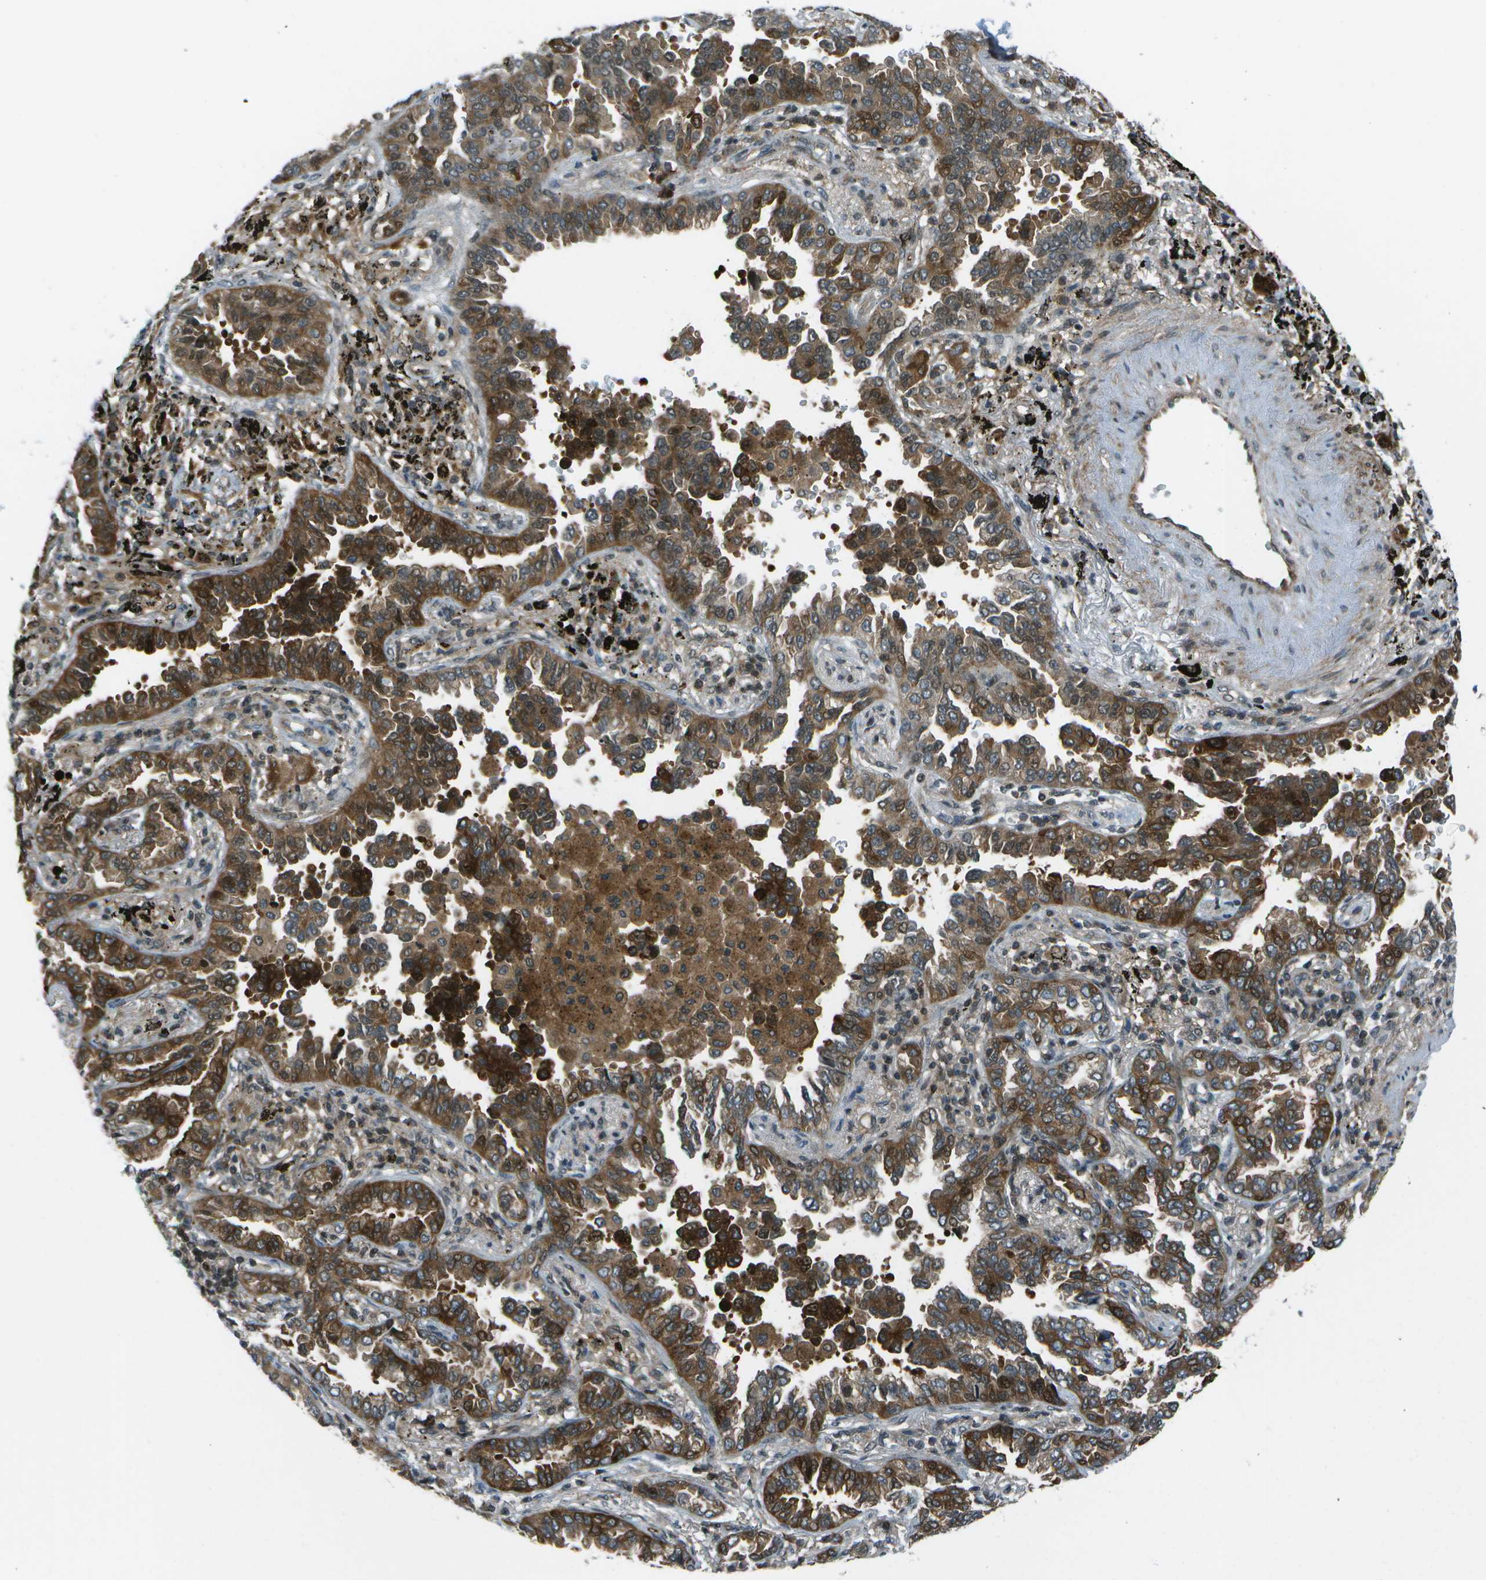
{"staining": {"intensity": "strong", "quantity": ">75%", "location": "cytoplasmic/membranous"}, "tissue": "lung cancer", "cell_type": "Tumor cells", "image_type": "cancer", "snomed": [{"axis": "morphology", "description": "Normal tissue, NOS"}, {"axis": "morphology", "description": "Adenocarcinoma, NOS"}, {"axis": "topography", "description": "Lung"}], "caption": "Tumor cells exhibit high levels of strong cytoplasmic/membranous positivity in about >75% of cells in human lung cancer (adenocarcinoma).", "gene": "TMEM19", "patient": {"sex": "male", "age": 59}}